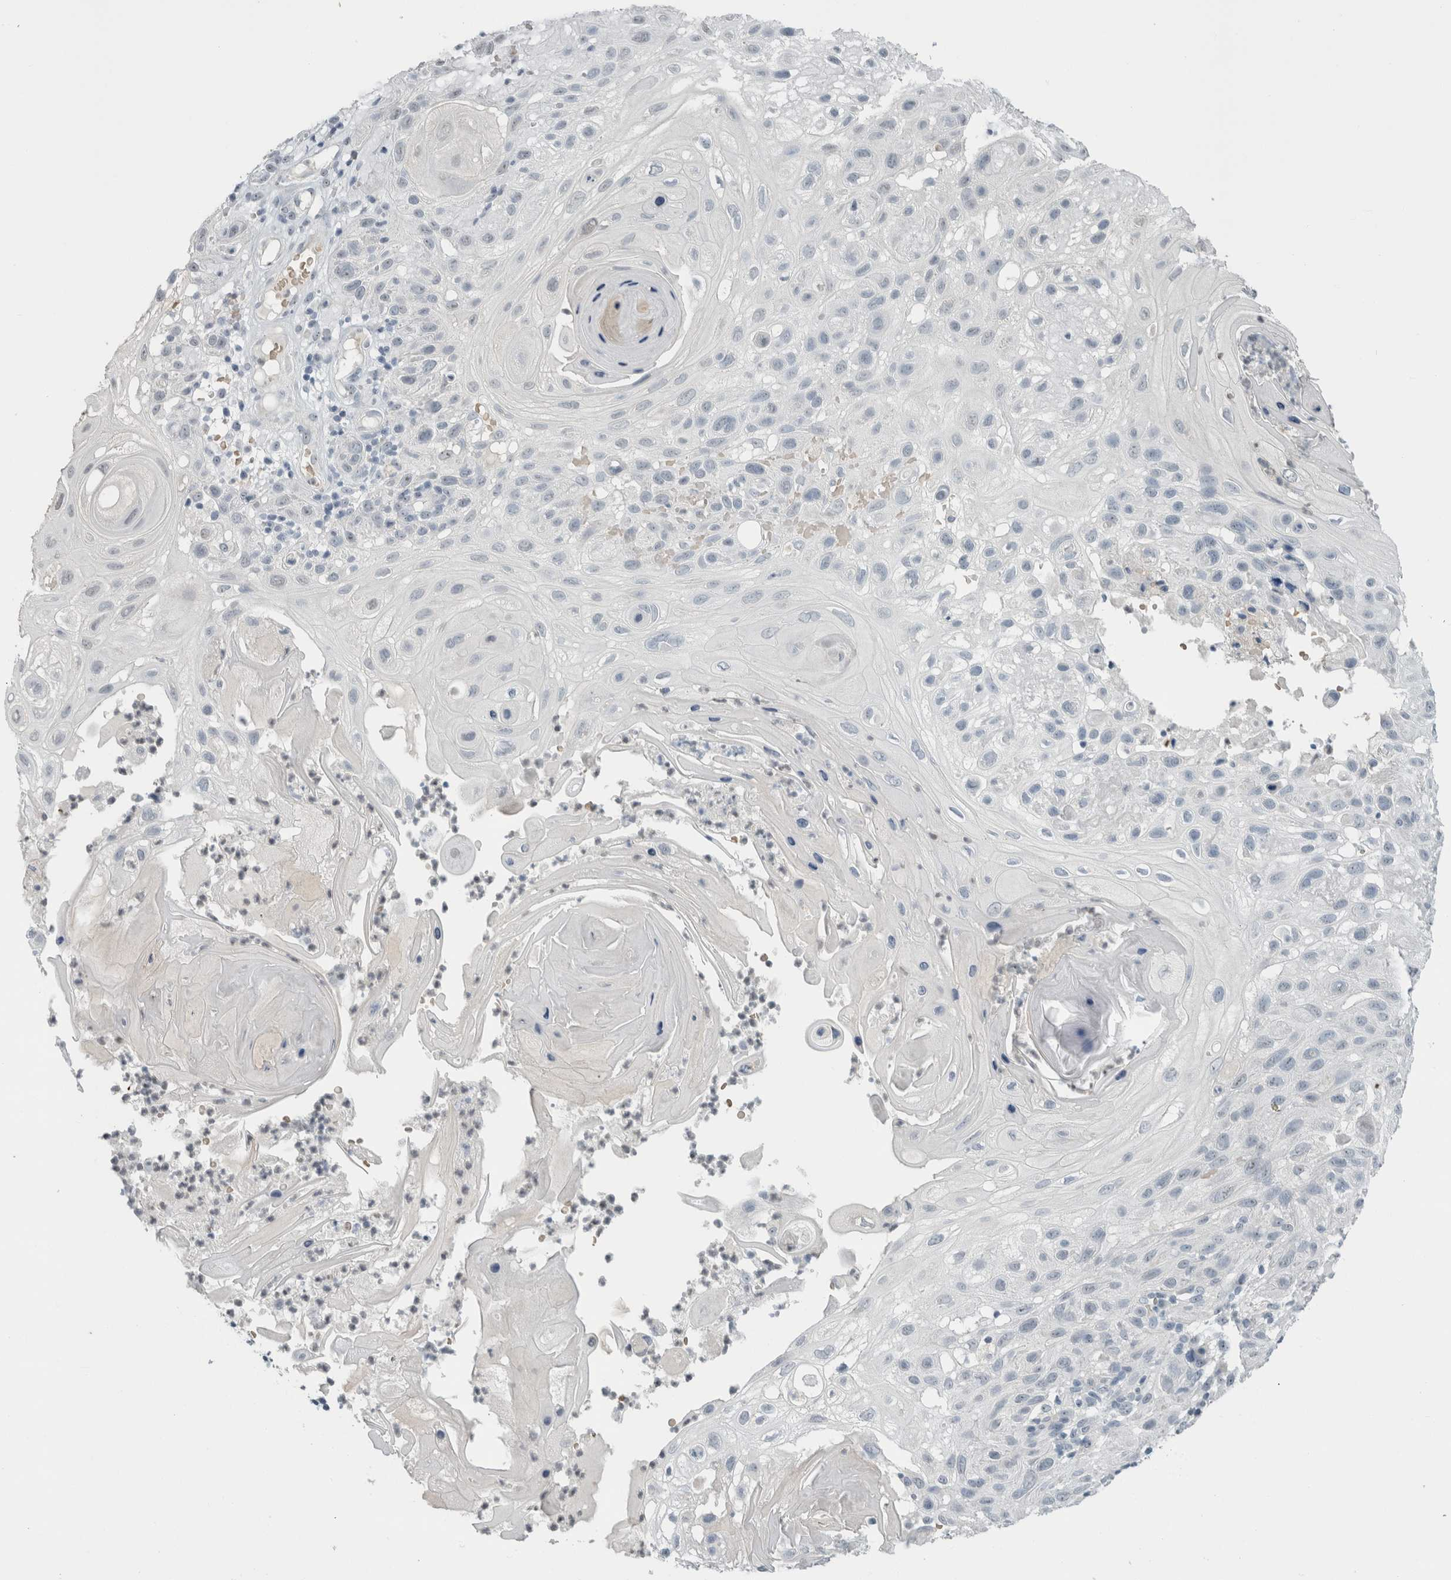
{"staining": {"intensity": "negative", "quantity": "none", "location": "none"}, "tissue": "skin cancer", "cell_type": "Tumor cells", "image_type": "cancer", "snomed": [{"axis": "morphology", "description": "Normal tissue, NOS"}, {"axis": "morphology", "description": "Squamous cell carcinoma, NOS"}, {"axis": "topography", "description": "Skin"}], "caption": "A histopathology image of squamous cell carcinoma (skin) stained for a protein exhibits no brown staining in tumor cells.", "gene": "FMR1NB", "patient": {"sex": "female", "age": 96}}